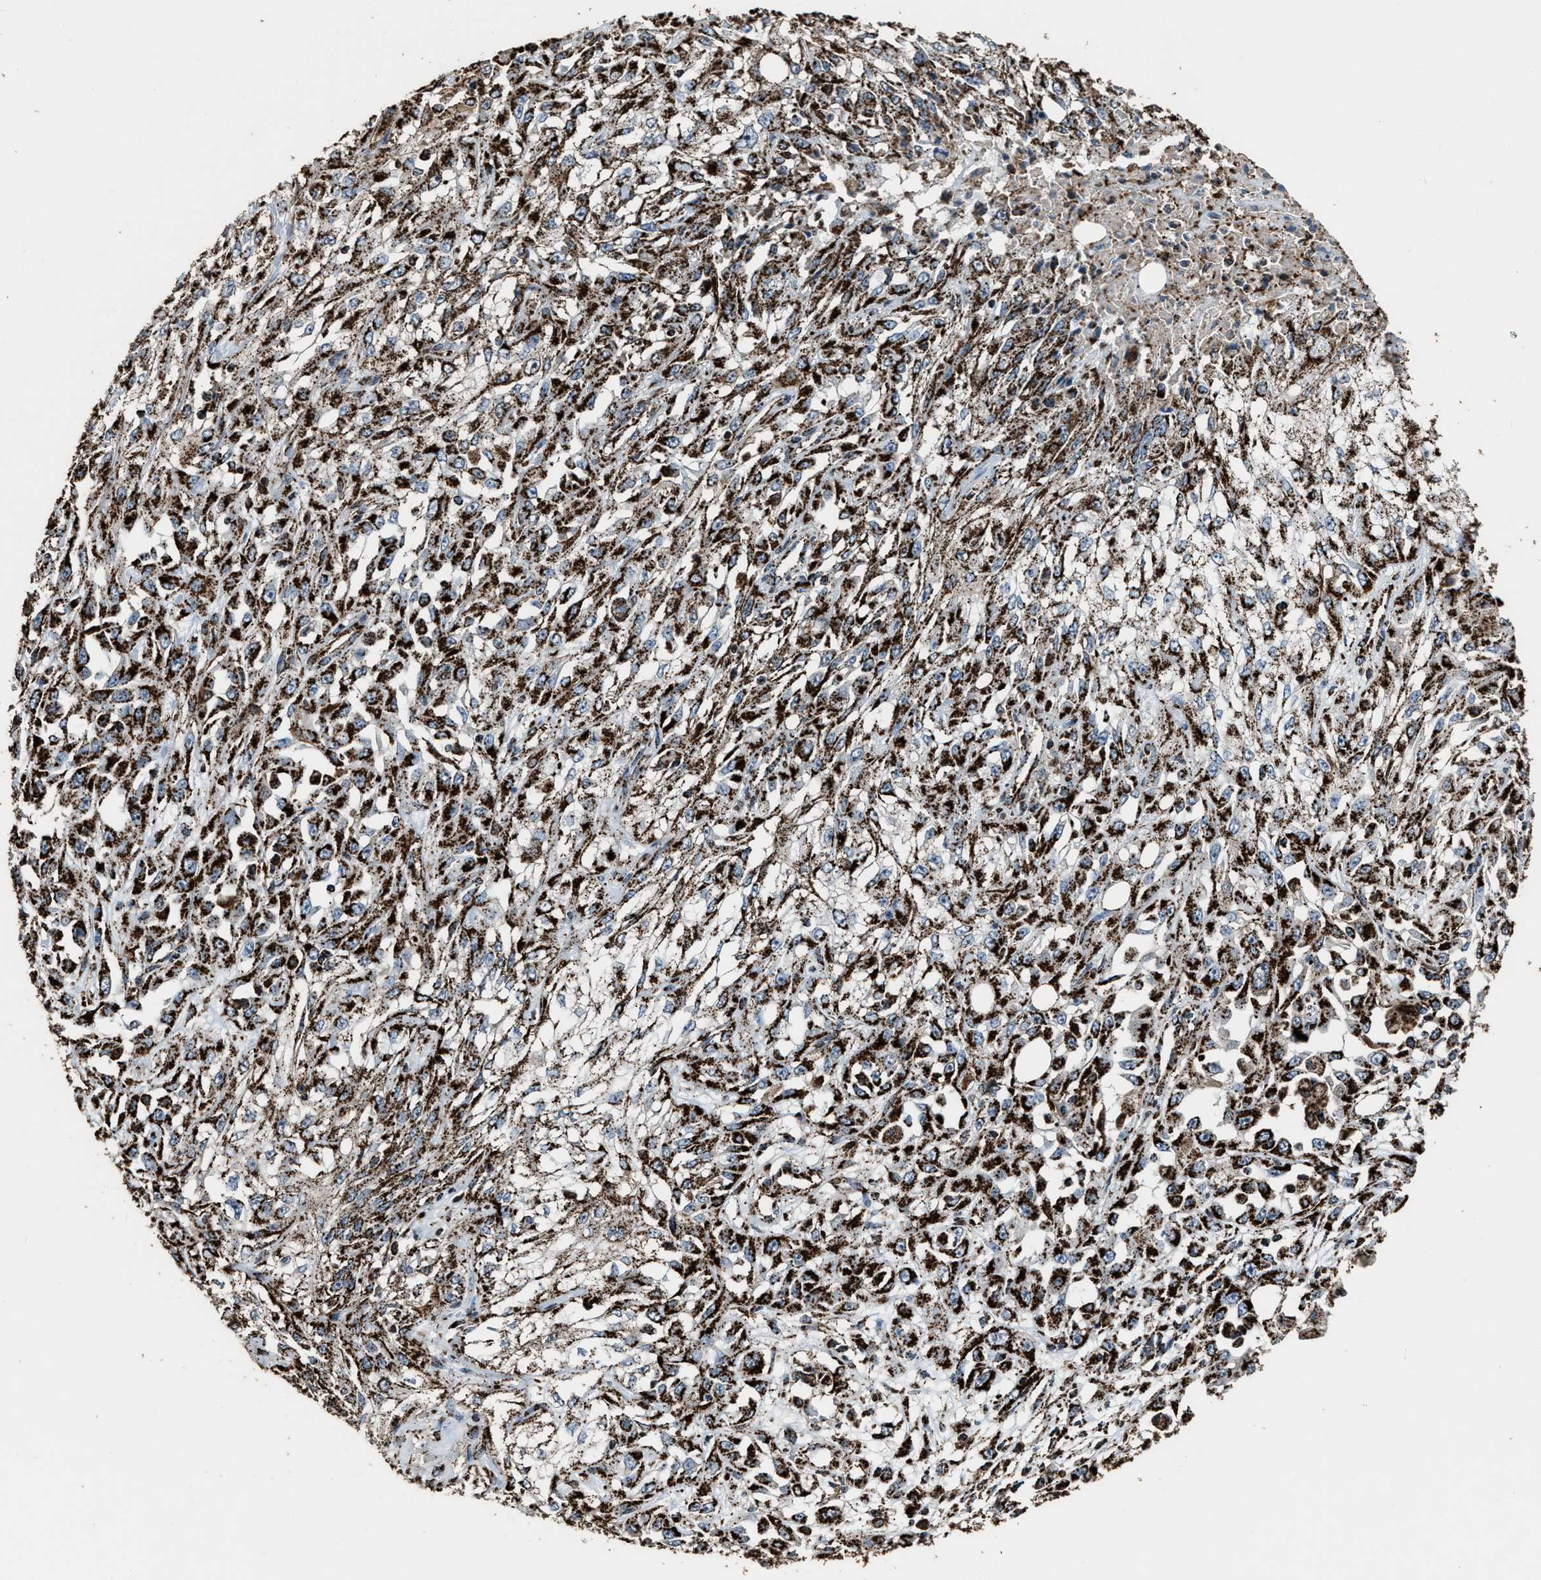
{"staining": {"intensity": "strong", "quantity": ">75%", "location": "cytoplasmic/membranous"}, "tissue": "skin cancer", "cell_type": "Tumor cells", "image_type": "cancer", "snomed": [{"axis": "morphology", "description": "Squamous cell carcinoma, NOS"}, {"axis": "morphology", "description": "Squamous cell carcinoma, metastatic, NOS"}, {"axis": "topography", "description": "Skin"}, {"axis": "topography", "description": "Lymph node"}], "caption": "Immunohistochemistry histopathology image of metastatic squamous cell carcinoma (skin) stained for a protein (brown), which shows high levels of strong cytoplasmic/membranous staining in about >75% of tumor cells.", "gene": "MDH2", "patient": {"sex": "male", "age": 75}}